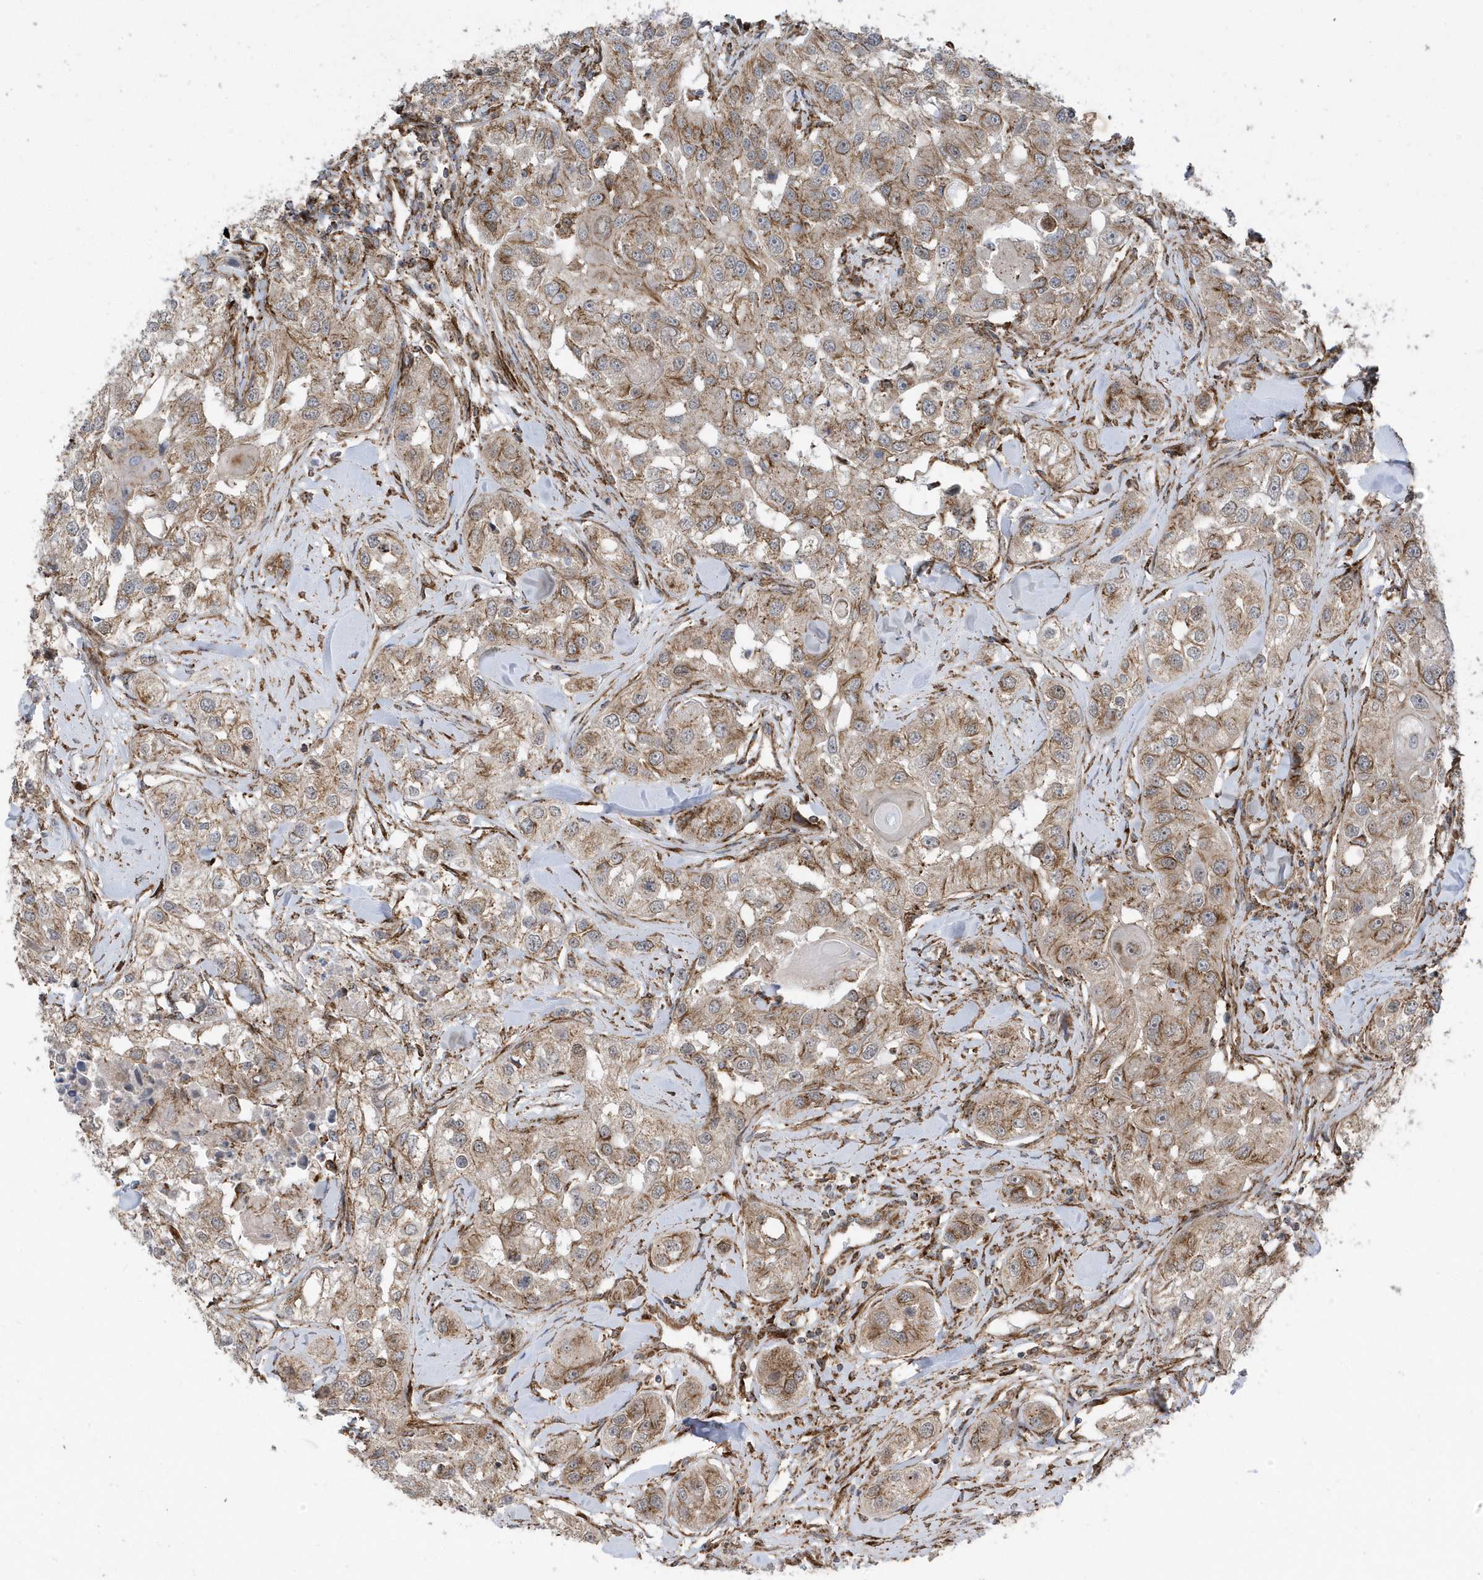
{"staining": {"intensity": "moderate", "quantity": ">75%", "location": "cytoplasmic/membranous"}, "tissue": "head and neck cancer", "cell_type": "Tumor cells", "image_type": "cancer", "snomed": [{"axis": "morphology", "description": "Normal tissue, NOS"}, {"axis": "morphology", "description": "Squamous cell carcinoma, NOS"}, {"axis": "topography", "description": "Skeletal muscle"}, {"axis": "topography", "description": "Head-Neck"}], "caption": "The image shows staining of head and neck cancer (squamous cell carcinoma), revealing moderate cytoplasmic/membranous protein expression (brown color) within tumor cells. The staining was performed using DAB (3,3'-diaminobenzidine) to visualize the protein expression in brown, while the nuclei were stained in blue with hematoxylin (Magnification: 20x).", "gene": "HRH4", "patient": {"sex": "male", "age": 51}}